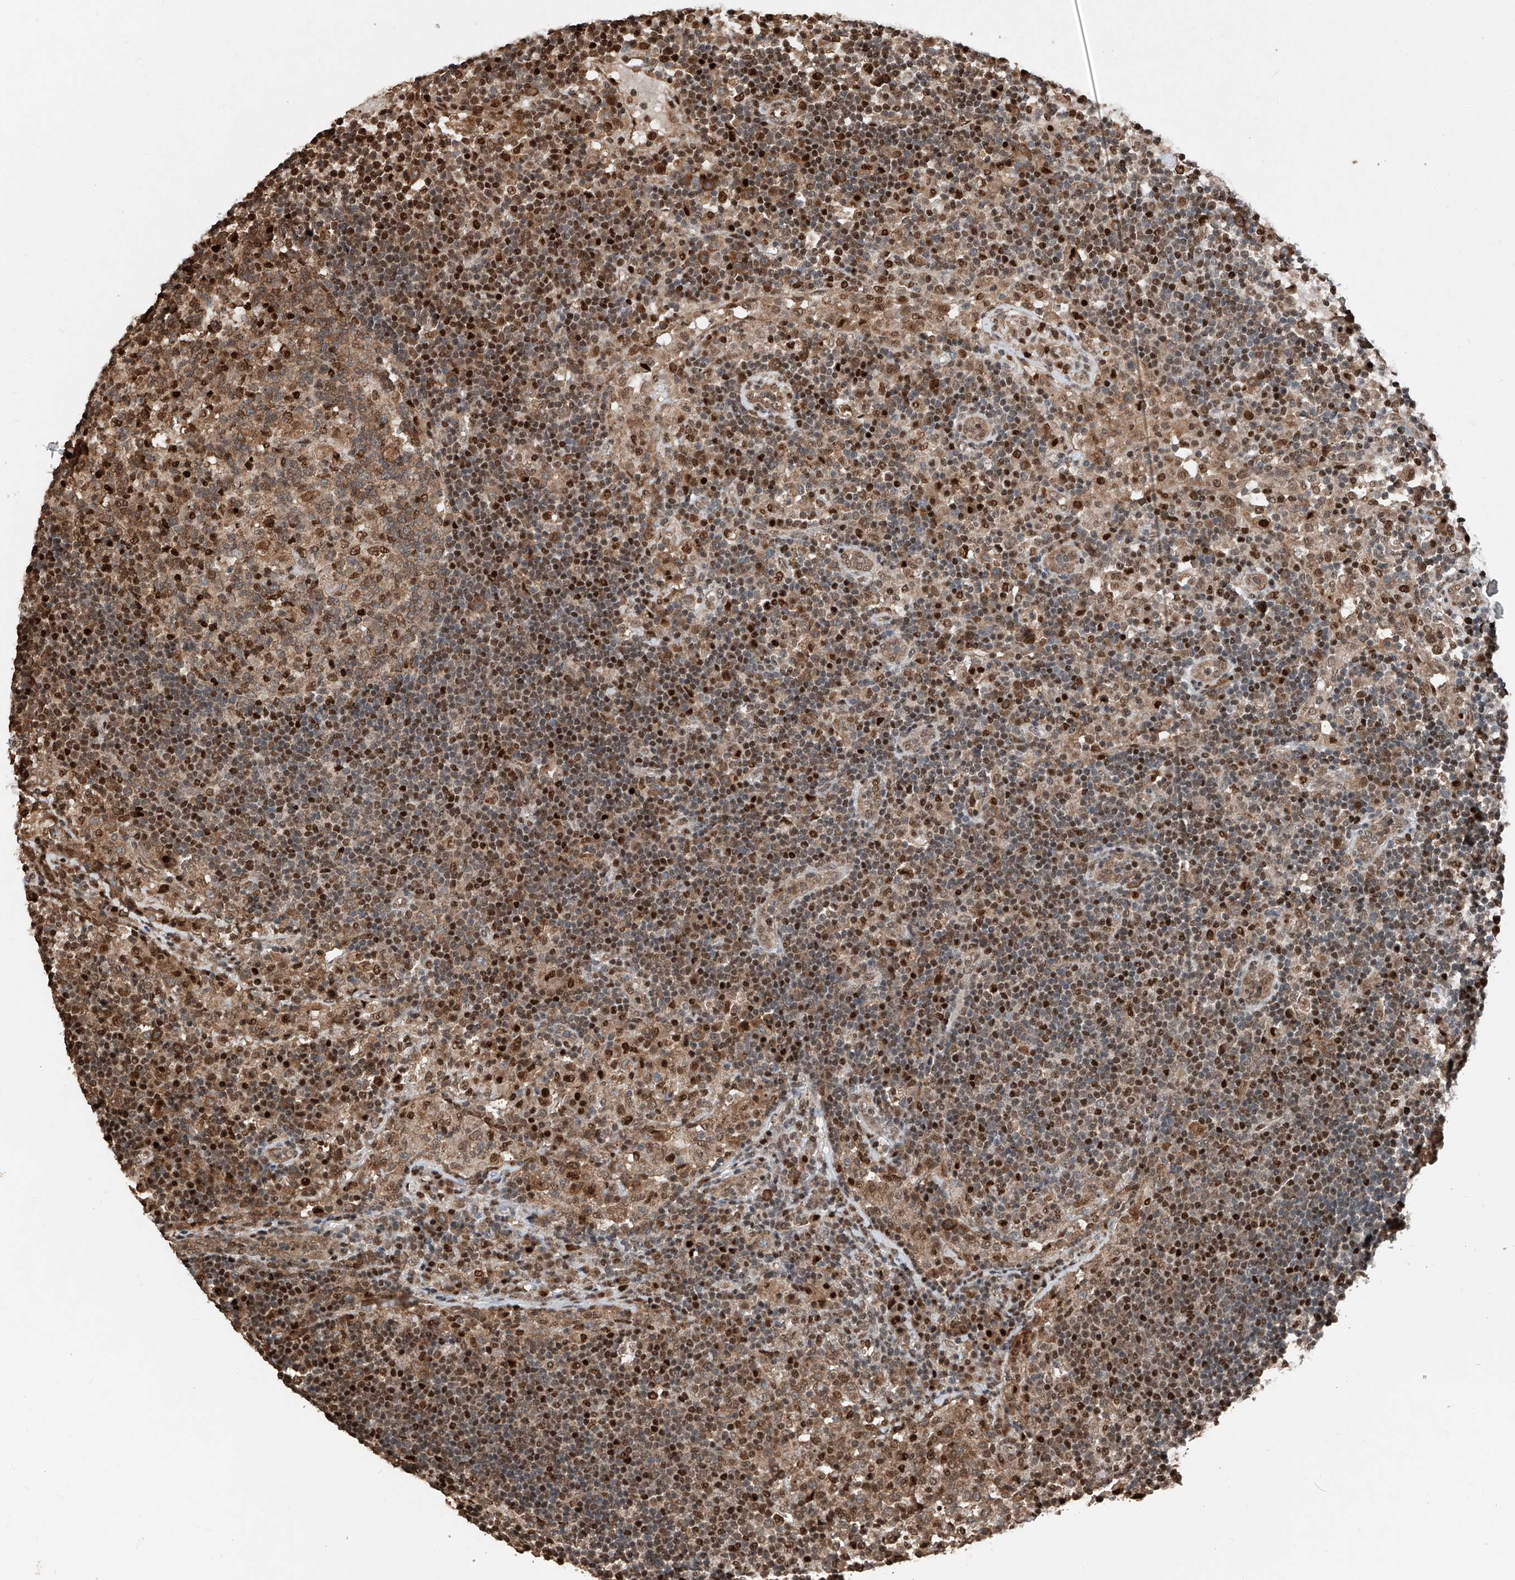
{"staining": {"intensity": "strong", "quantity": "25%-75%", "location": "cytoplasmic/membranous,nuclear"}, "tissue": "lymph node", "cell_type": "Germinal center cells", "image_type": "normal", "snomed": [{"axis": "morphology", "description": "Normal tissue, NOS"}, {"axis": "topography", "description": "Lymph node"}], "caption": "DAB (3,3'-diaminobenzidine) immunohistochemical staining of benign lymph node exhibits strong cytoplasmic/membranous,nuclear protein staining in about 25%-75% of germinal center cells.", "gene": "RMND1", "patient": {"sex": "female", "age": 53}}